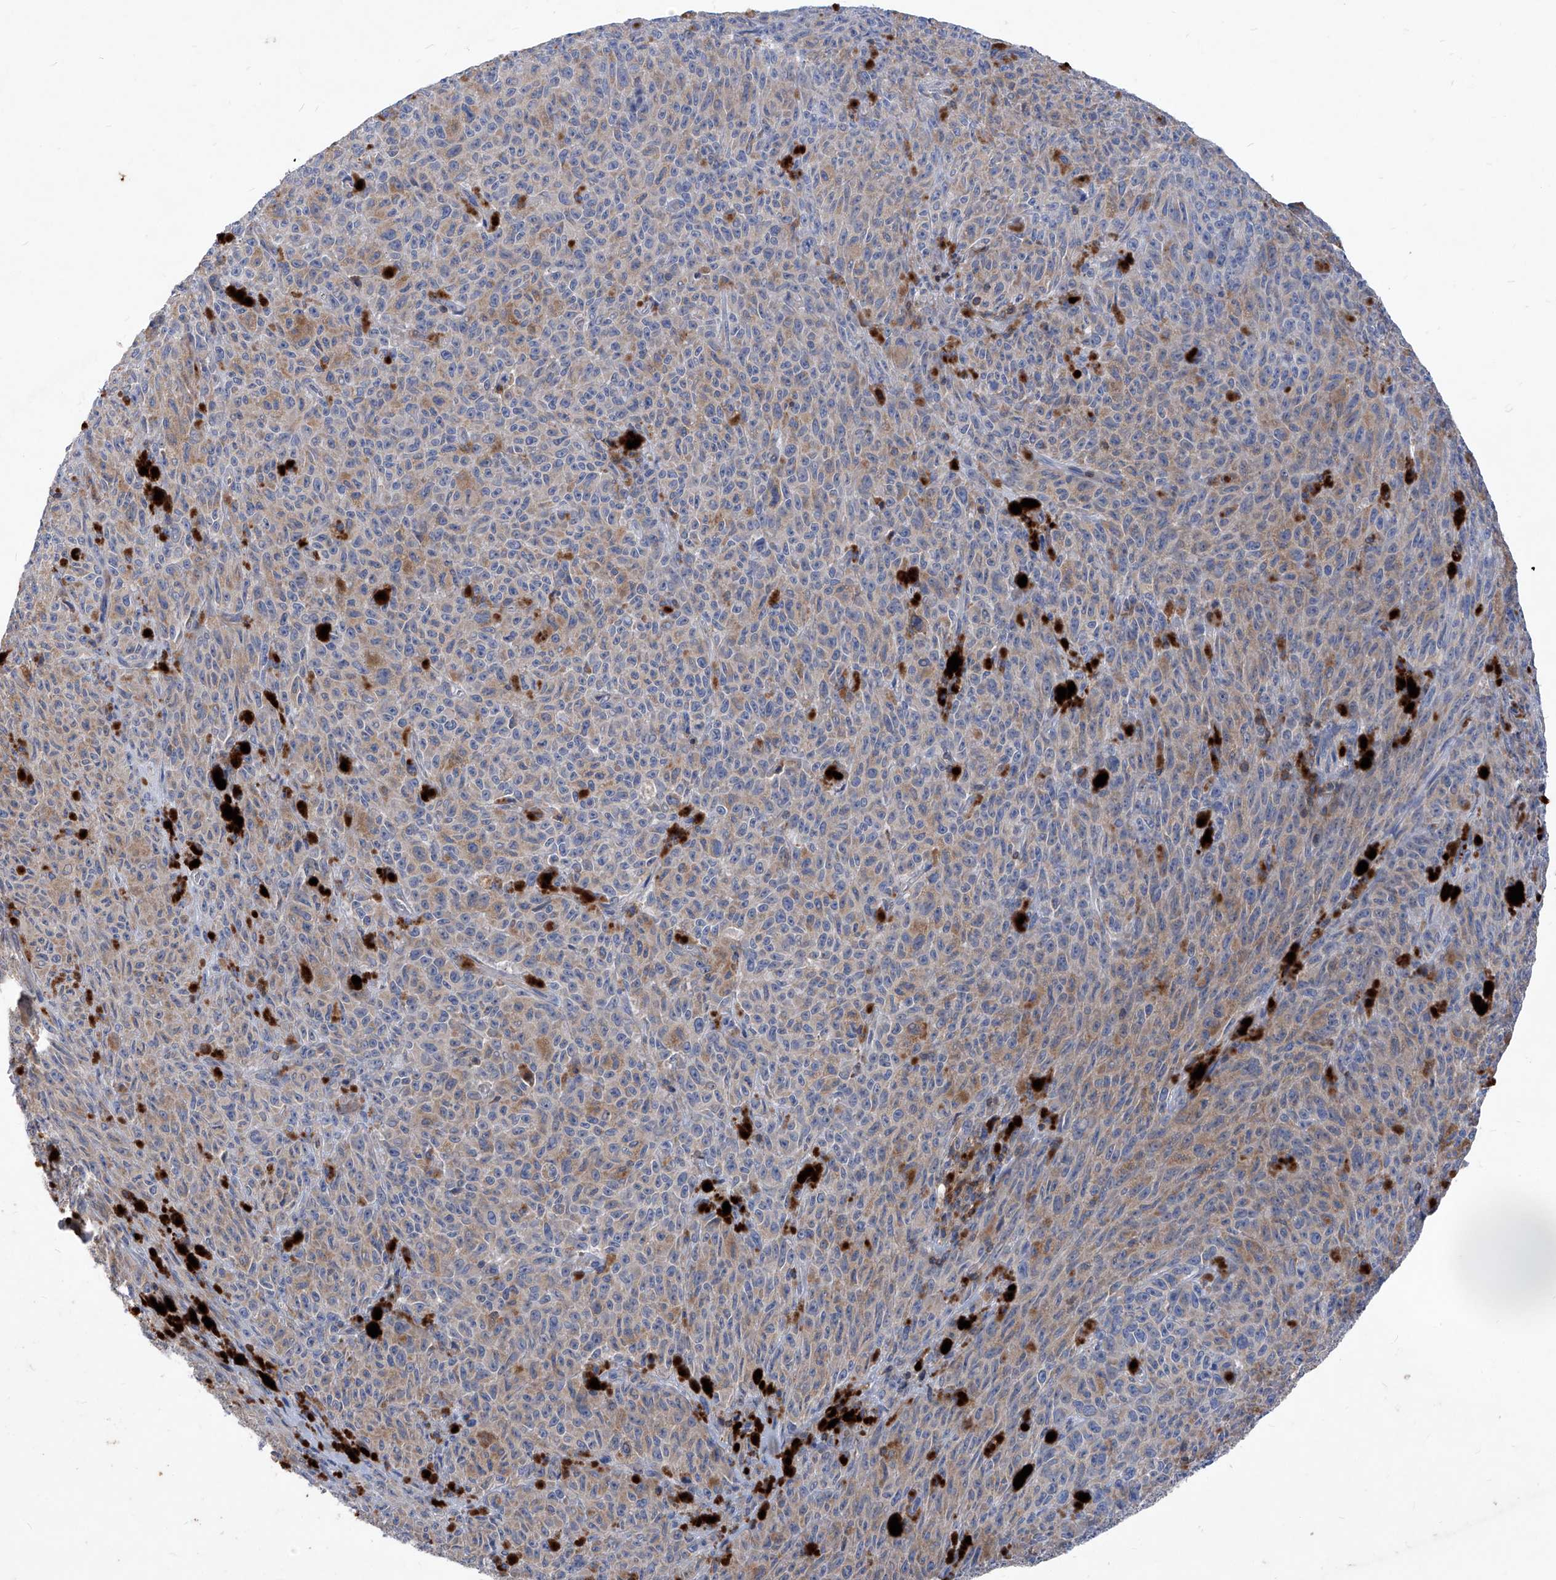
{"staining": {"intensity": "weak", "quantity": "25%-75%", "location": "cytoplasmic/membranous"}, "tissue": "melanoma", "cell_type": "Tumor cells", "image_type": "cancer", "snomed": [{"axis": "morphology", "description": "Malignant melanoma, NOS"}, {"axis": "topography", "description": "Skin"}], "caption": "A histopathology image of human malignant melanoma stained for a protein shows weak cytoplasmic/membranous brown staining in tumor cells. The staining is performed using DAB (3,3'-diaminobenzidine) brown chromogen to label protein expression. The nuclei are counter-stained blue using hematoxylin.", "gene": "EPHA8", "patient": {"sex": "female", "age": 82}}